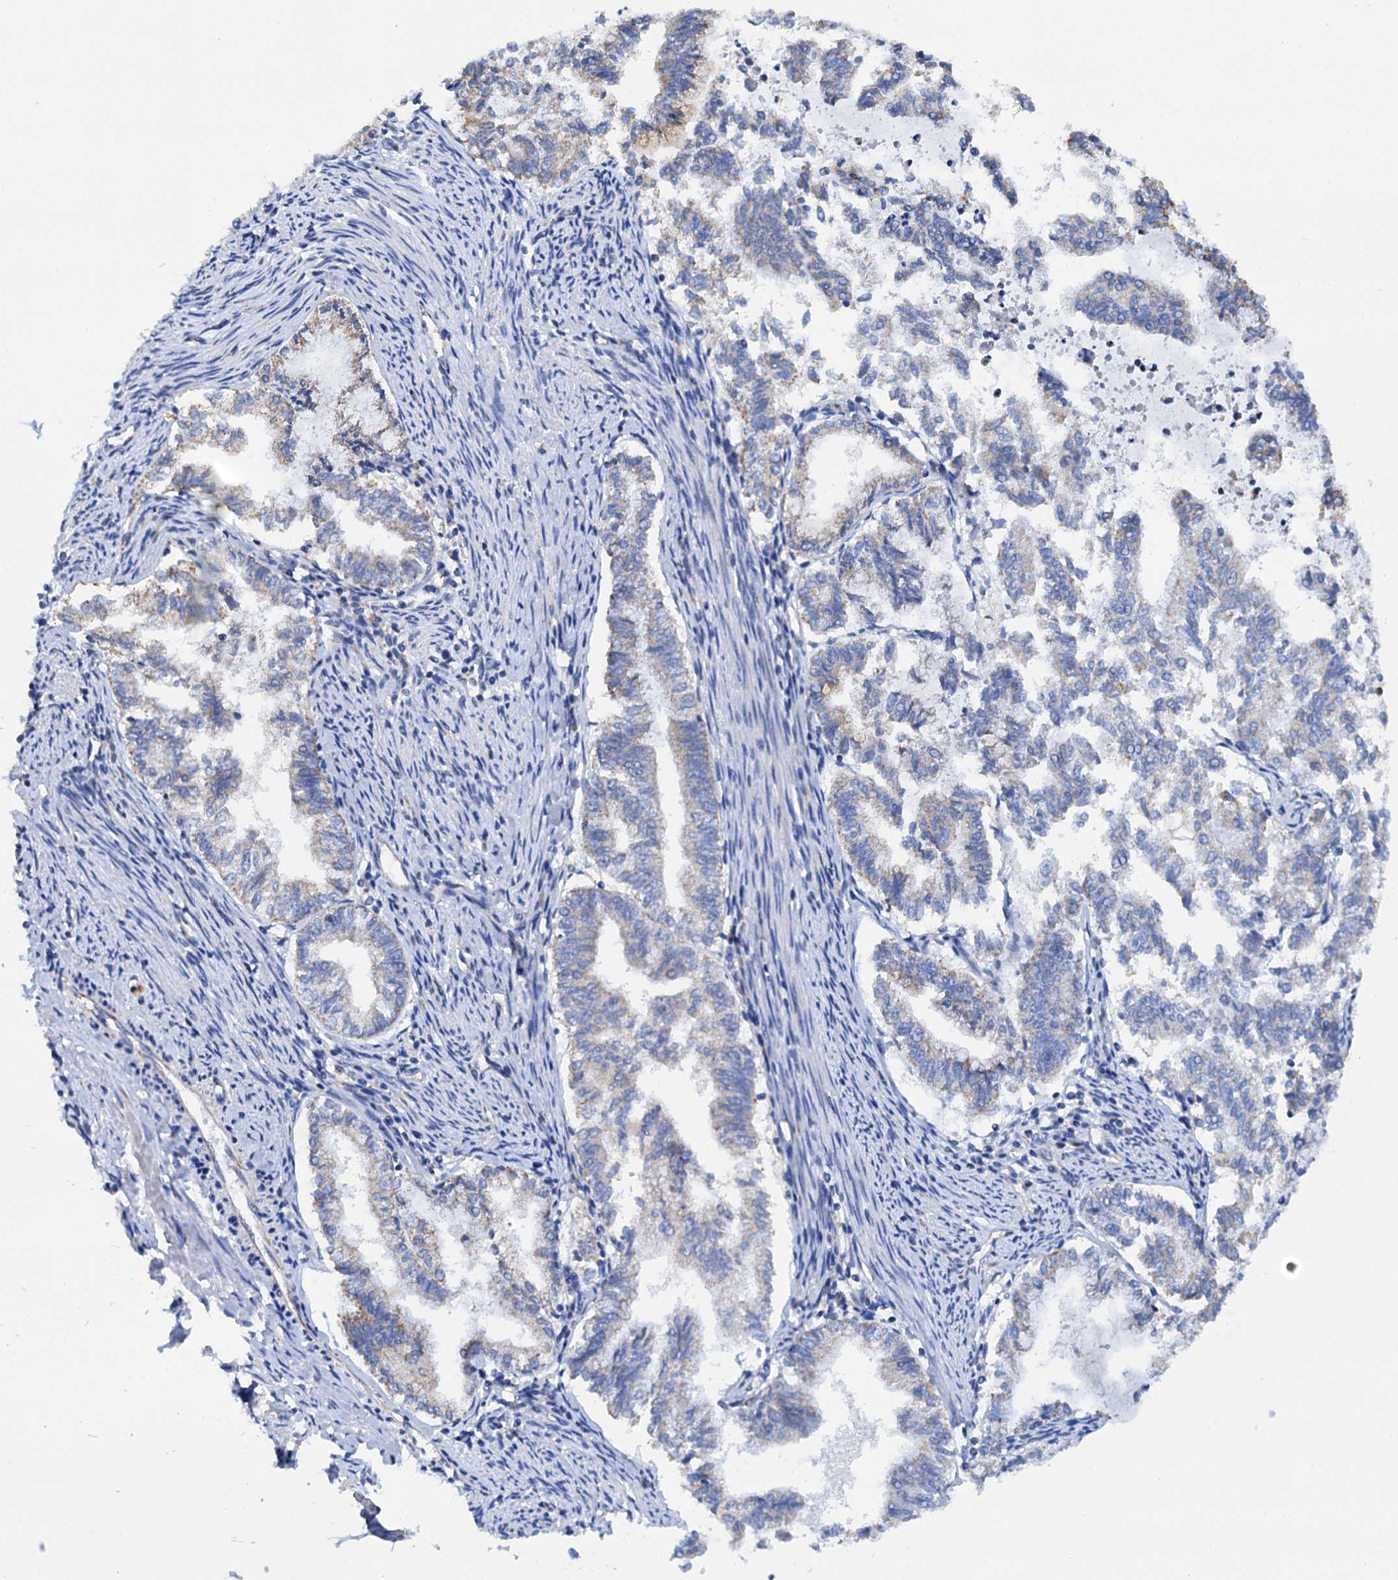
{"staining": {"intensity": "negative", "quantity": "none", "location": "none"}, "tissue": "endometrial cancer", "cell_type": "Tumor cells", "image_type": "cancer", "snomed": [{"axis": "morphology", "description": "Adenocarcinoma, NOS"}, {"axis": "topography", "description": "Endometrium"}], "caption": "Human endometrial cancer stained for a protein using immunohistochemistry reveals no staining in tumor cells.", "gene": "RASSF9", "patient": {"sex": "female", "age": 79}}